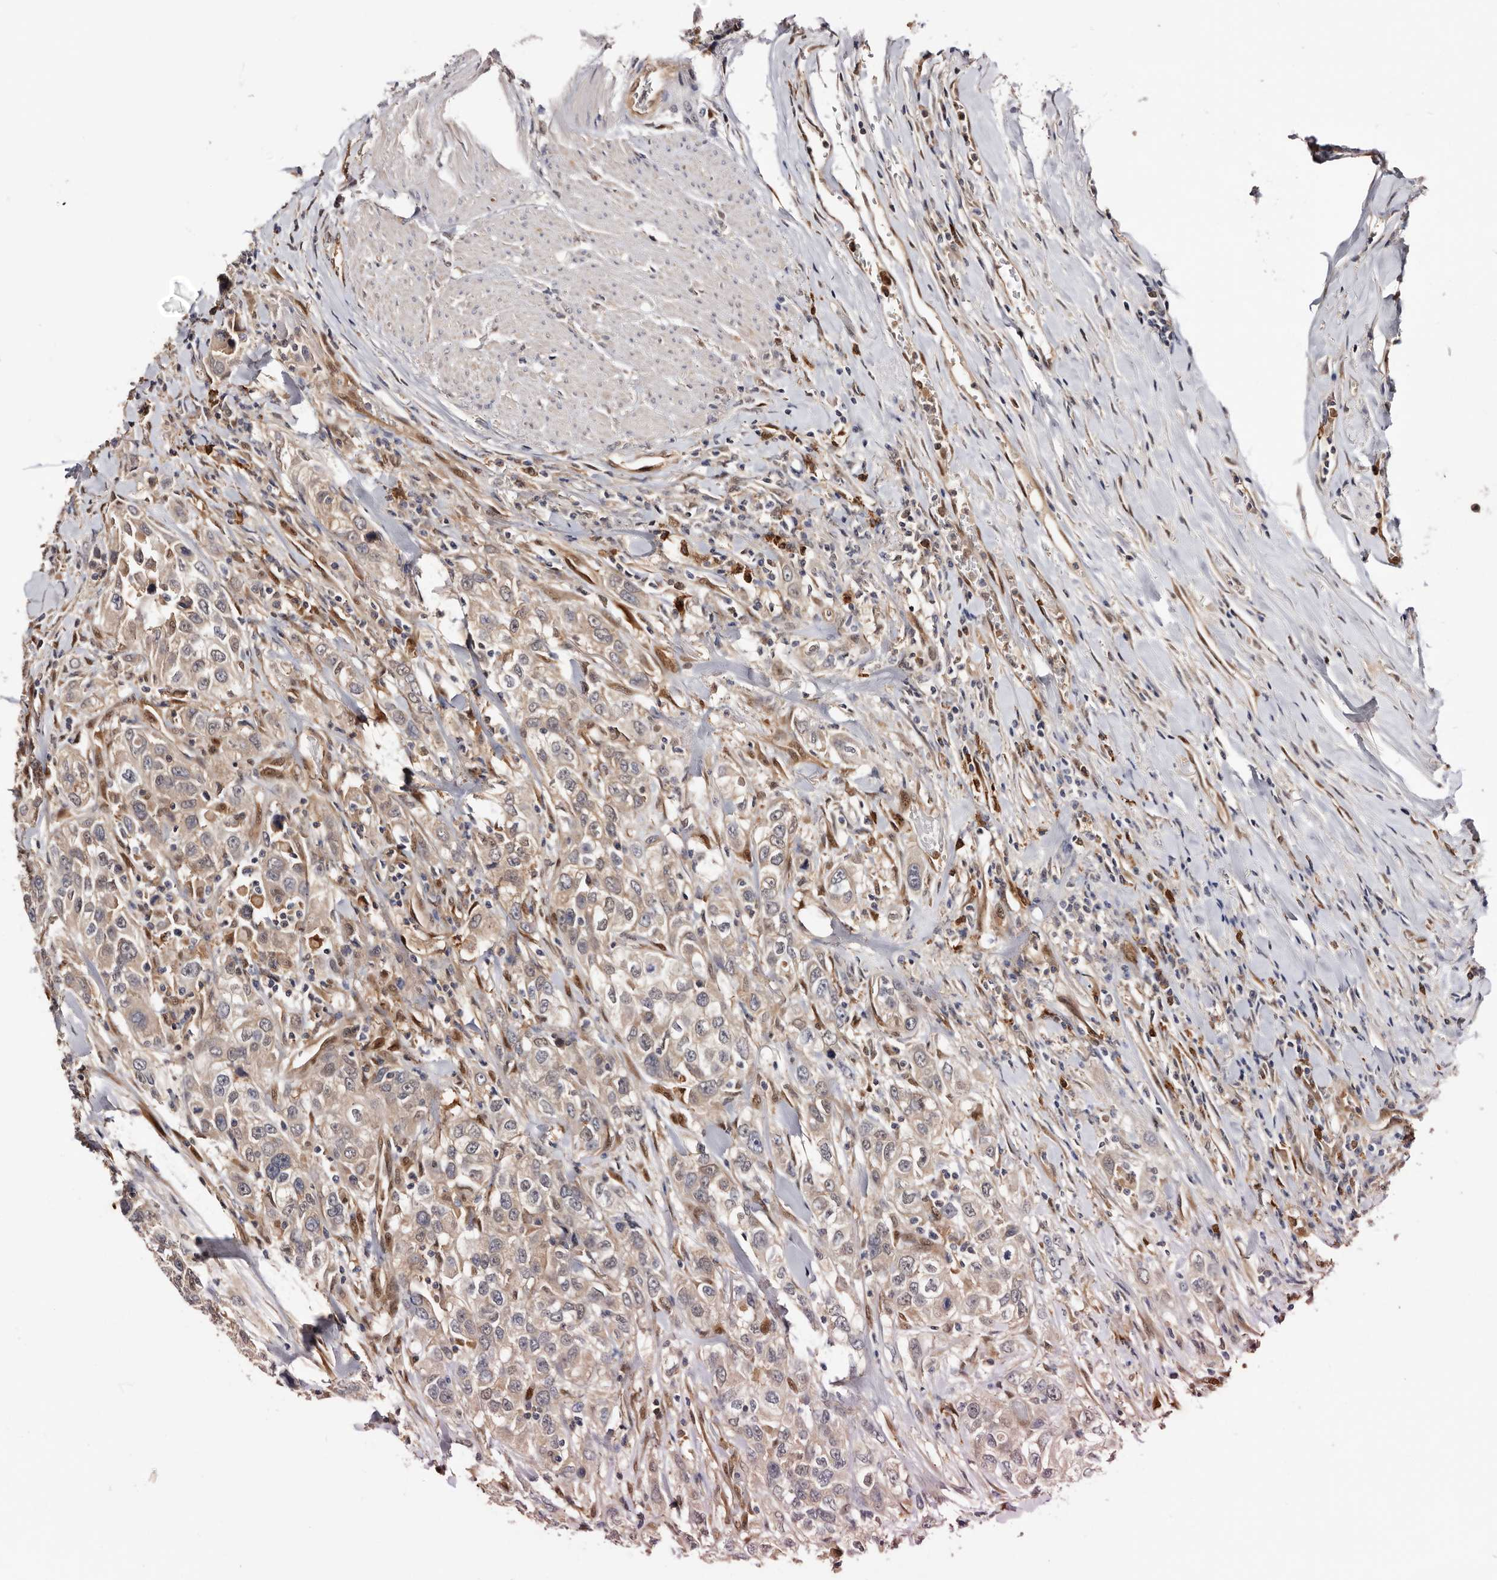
{"staining": {"intensity": "weak", "quantity": "25%-75%", "location": "cytoplasmic/membranous"}, "tissue": "urothelial cancer", "cell_type": "Tumor cells", "image_type": "cancer", "snomed": [{"axis": "morphology", "description": "Urothelial carcinoma, High grade"}, {"axis": "topography", "description": "Urinary bladder"}], "caption": "Human urothelial cancer stained for a protein (brown) demonstrates weak cytoplasmic/membranous positive staining in about 25%-75% of tumor cells.", "gene": "TP53I3", "patient": {"sex": "female", "age": 80}}